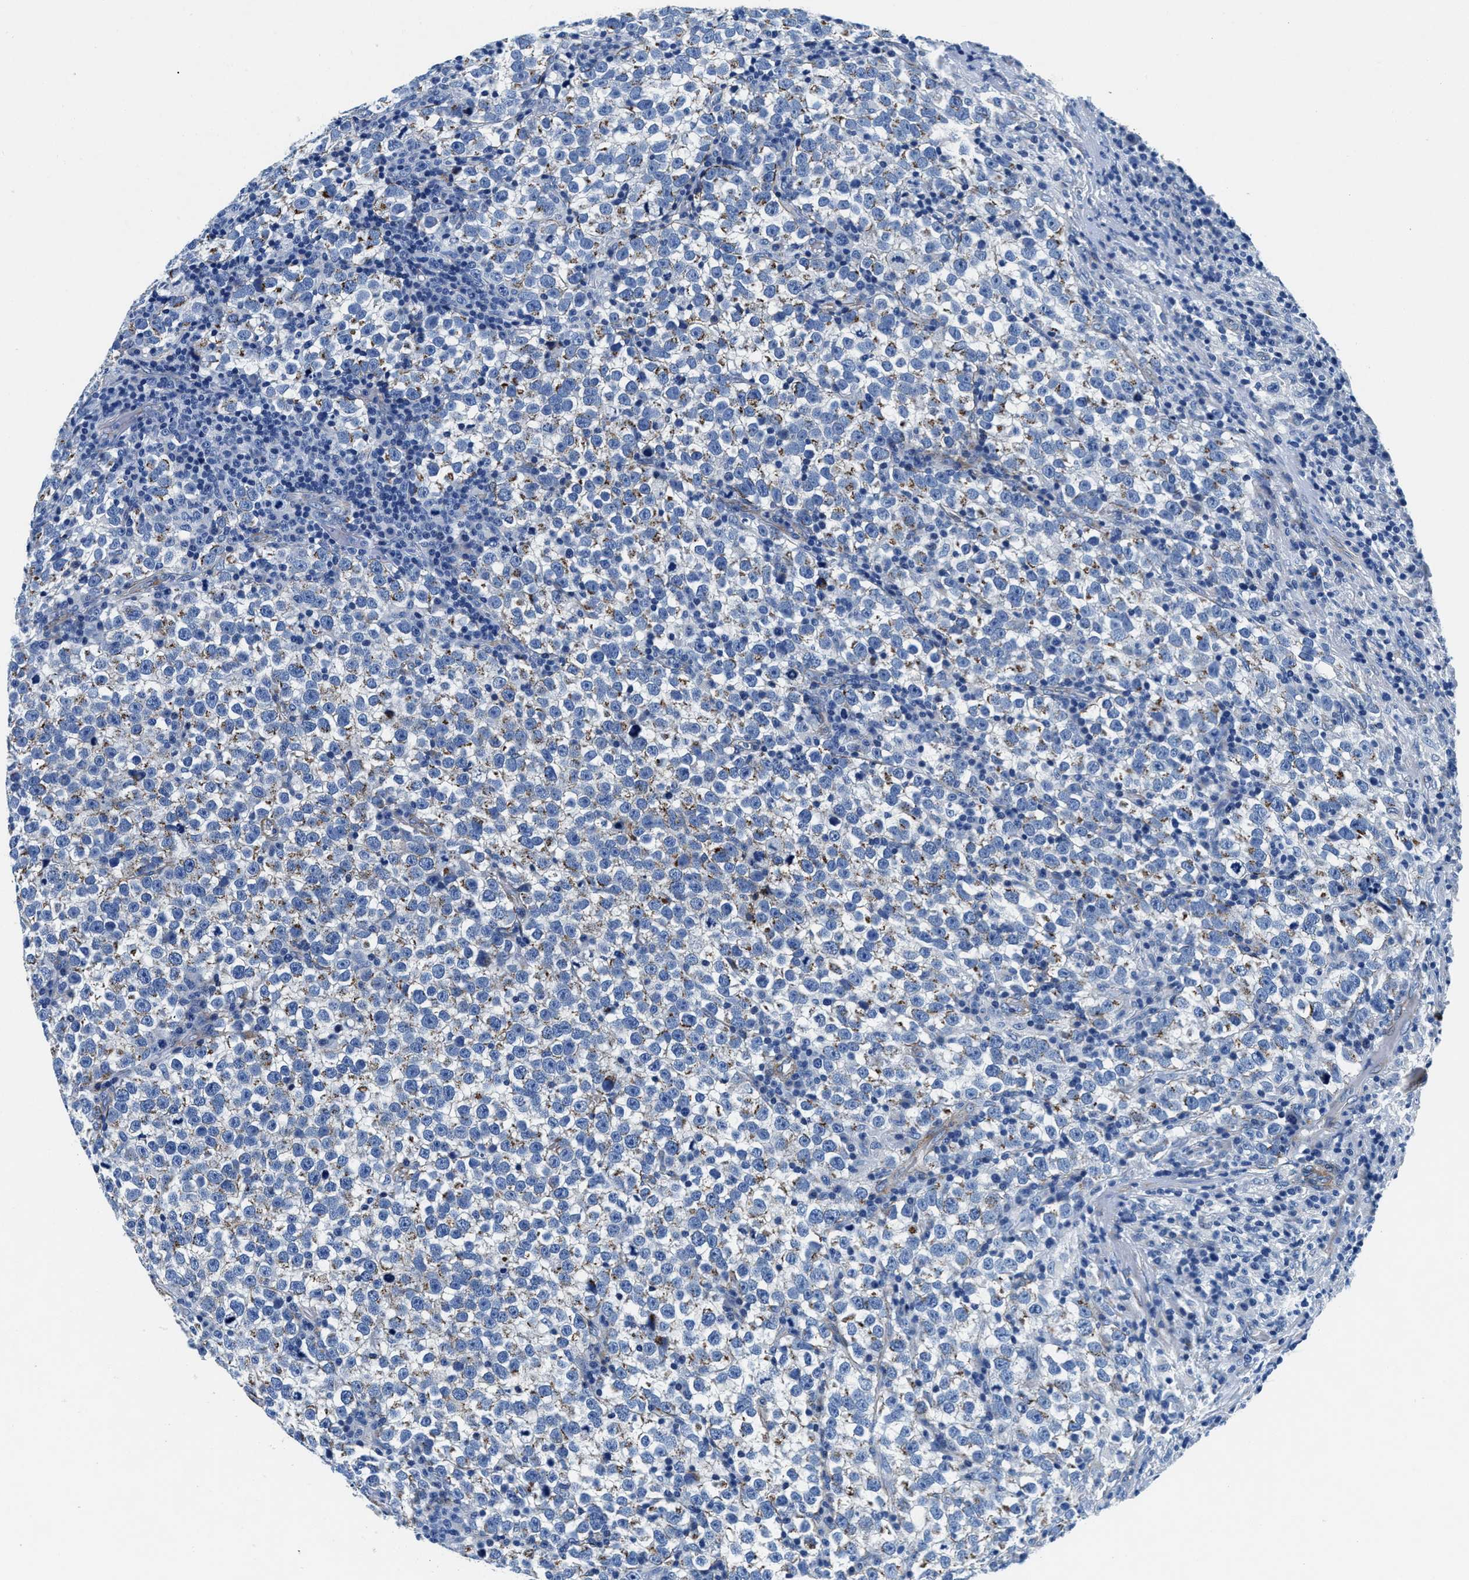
{"staining": {"intensity": "negative", "quantity": "none", "location": "none"}, "tissue": "testis cancer", "cell_type": "Tumor cells", "image_type": "cancer", "snomed": [{"axis": "morphology", "description": "Normal tissue, NOS"}, {"axis": "morphology", "description": "Seminoma, NOS"}, {"axis": "topography", "description": "Testis"}], "caption": "Immunohistochemistry (IHC) micrograph of testis cancer (seminoma) stained for a protein (brown), which exhibits no expression in tumor cells. (DAB immunohistochemistry (IHC), high magnification).", "gene": "DAG1", "patient": {"sex": "male", "age": 43}}